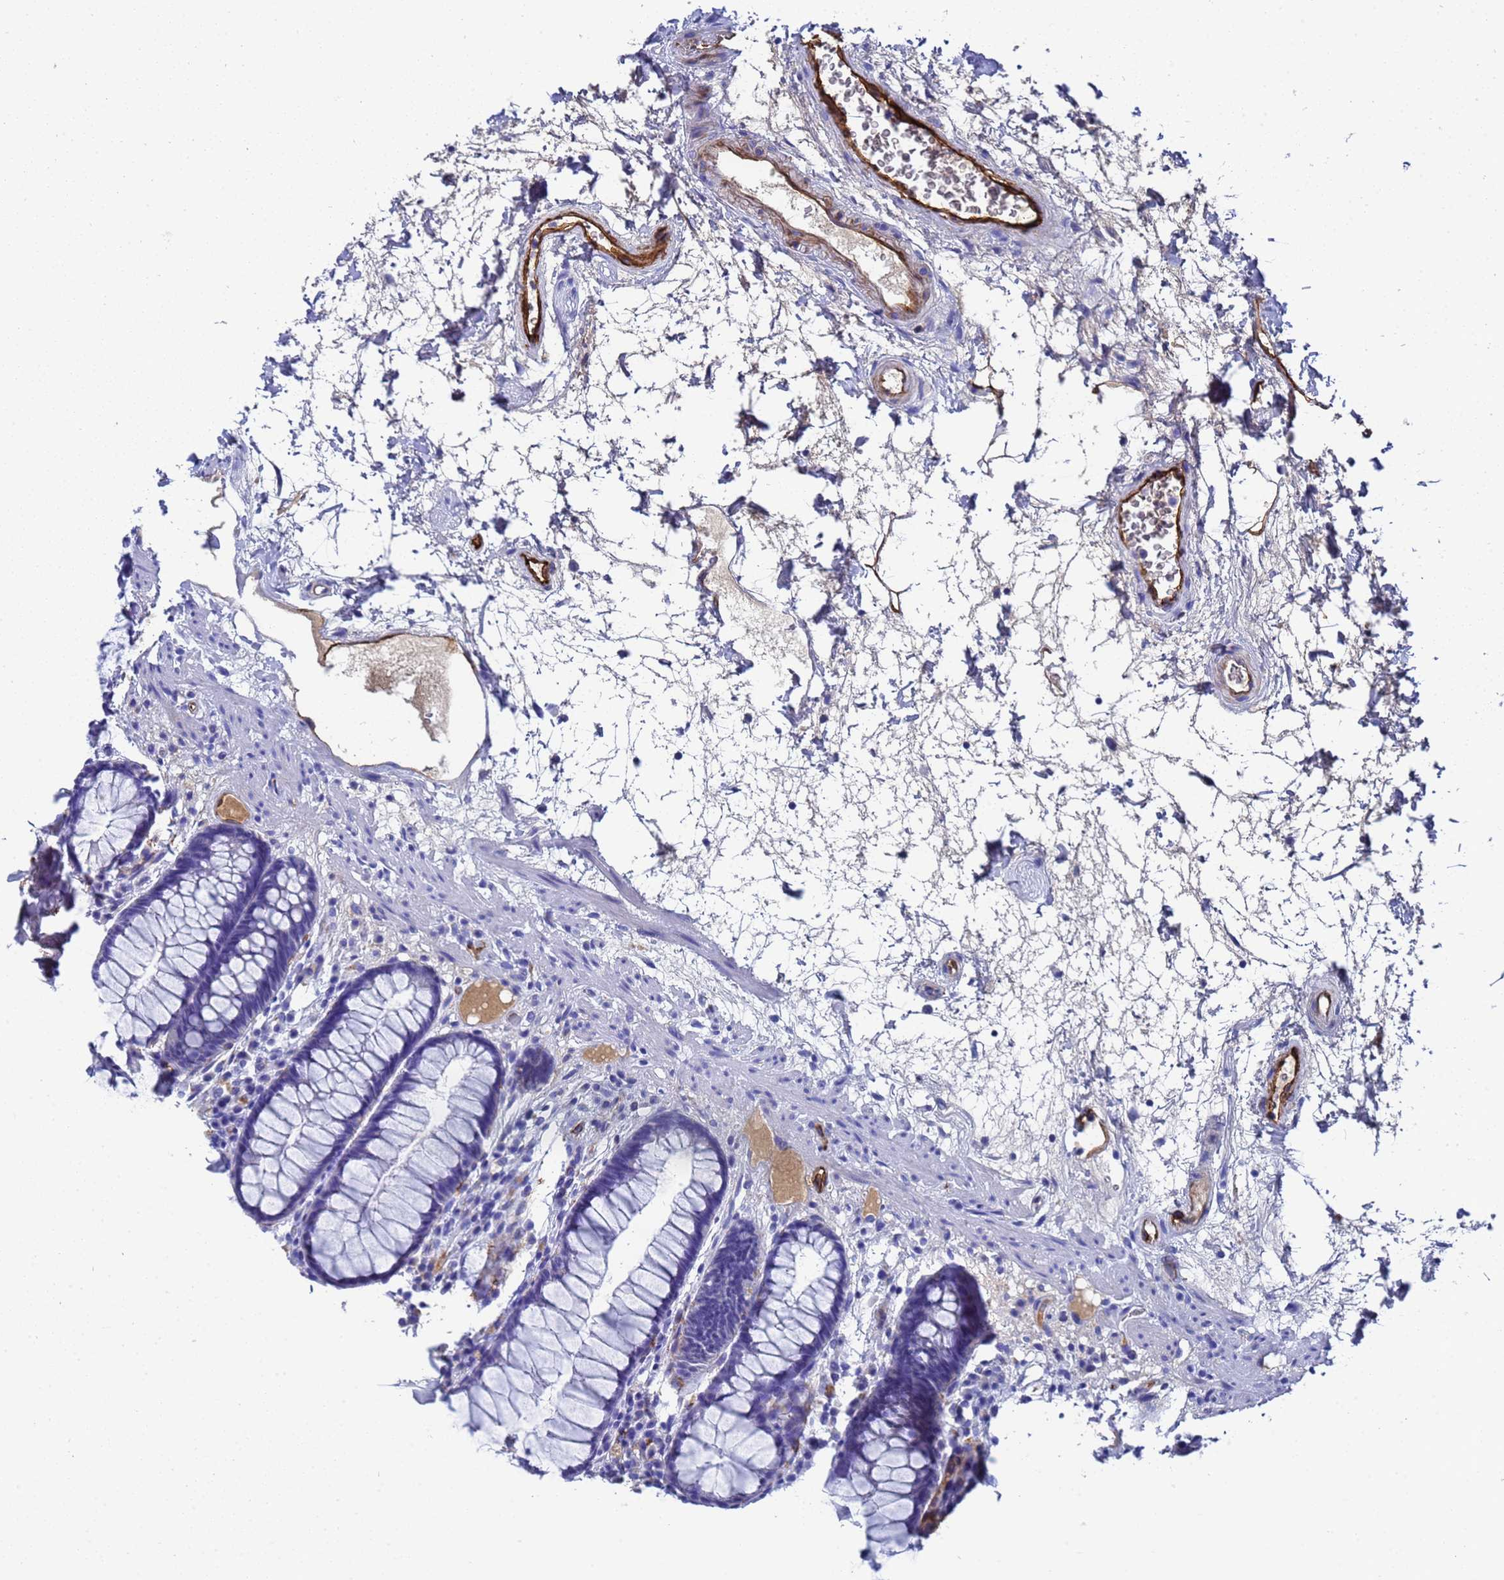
{"staining": {"intensity": "negative", "quantity": "none", "location": "none"}, "tissue": "rectum", "cell_type": "Glandular cells", "image_type": "normal", "snomed": [{"axis": "morphology", "description": "Normal tissue, NOS"}, {"axis": "topography", "description": "Rectum"}], "caption": "Unremarkable rectum was stained to show a protein in brown. There is no significant expression in glandular cells.", "gene": "ADIPOQ", "patient": {"sex": "male", "age": 64}}